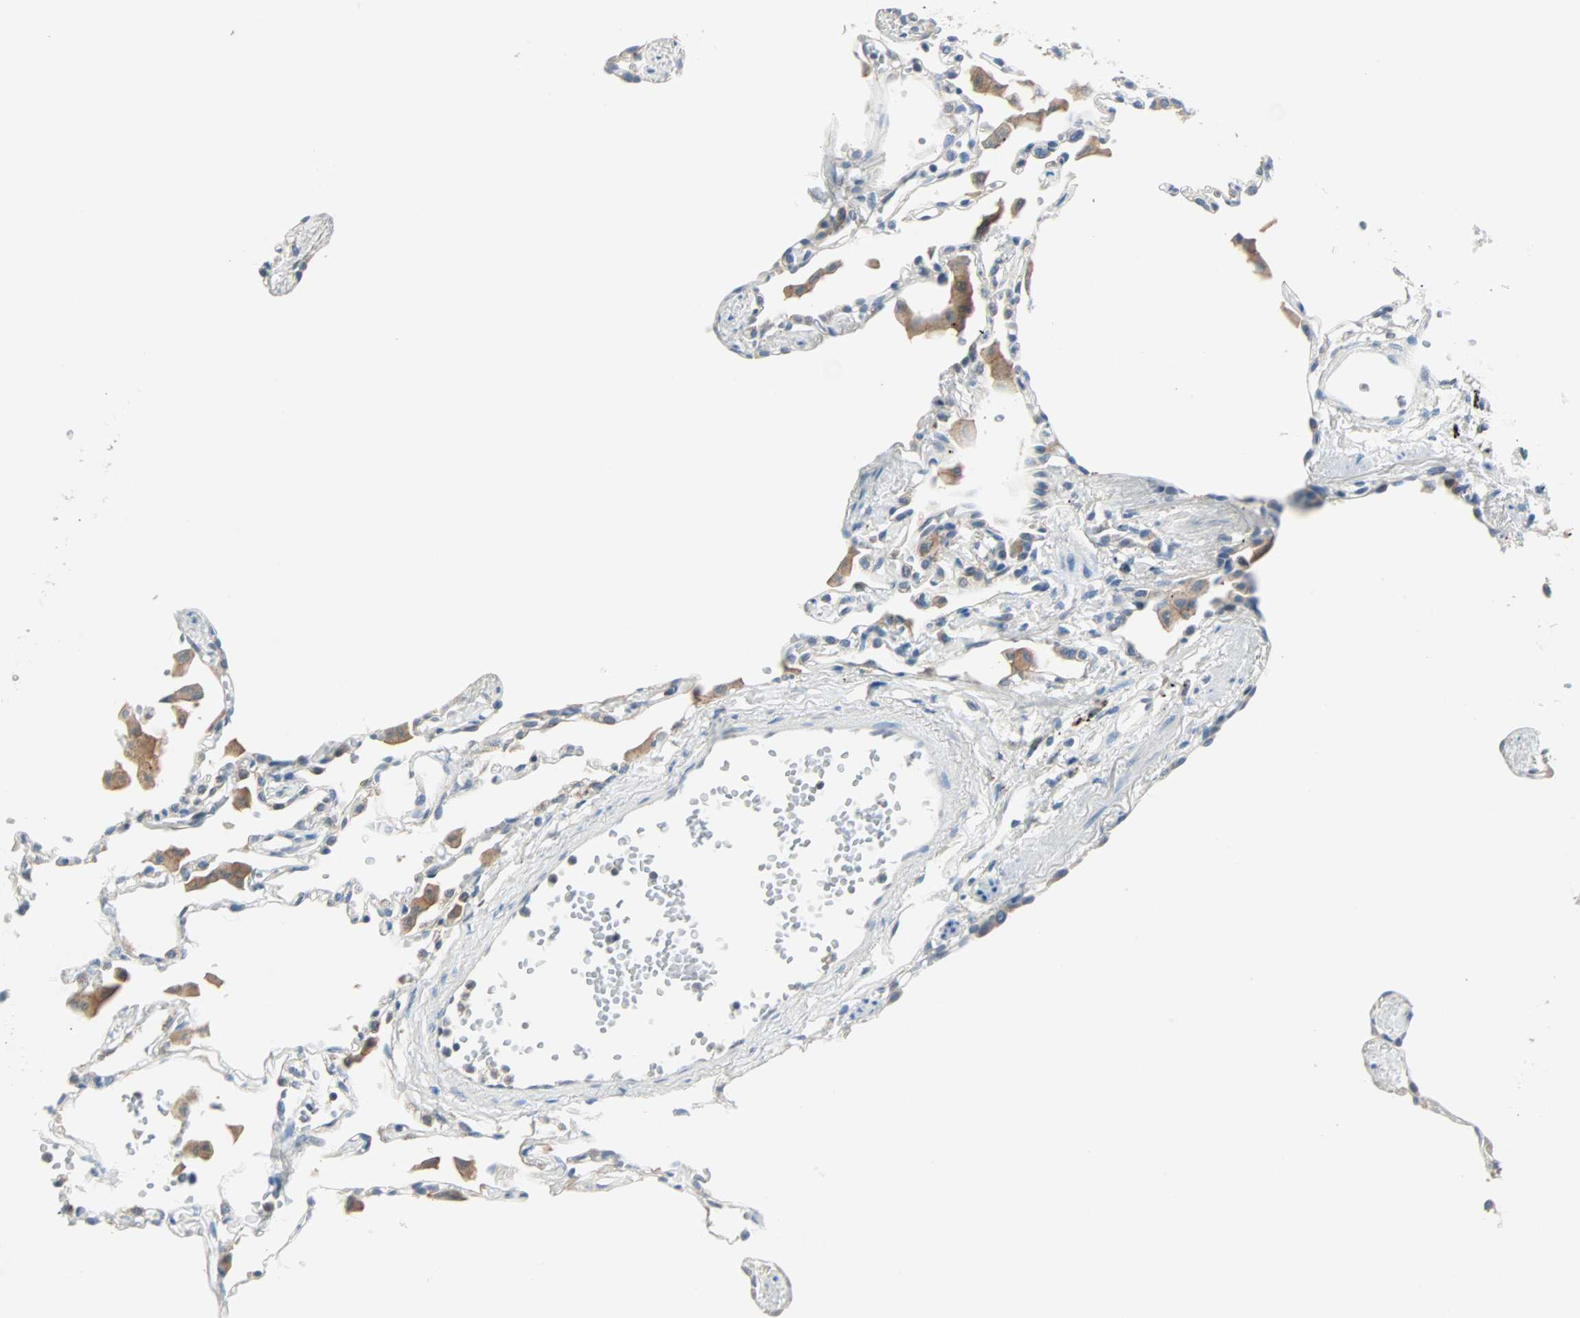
{"staining": {"intensity": "negative", "quantity": "none", "location": "none"}, "tissue": "lung", "cell_type": "Alveolar cells", "image_type": "normal", "snomed": [{"axis": "morphology", "description": "Normal tissue, NOS"}, {"axis": "topography", "description": "Lung"}], "caption": "Immunohistochemistry of unremarkable human lung reveals no expression in alveolar cells. Nuclei are stained in blue.", "gene": "SMIM8", "patient": {"sex": "female", "age": 49}}